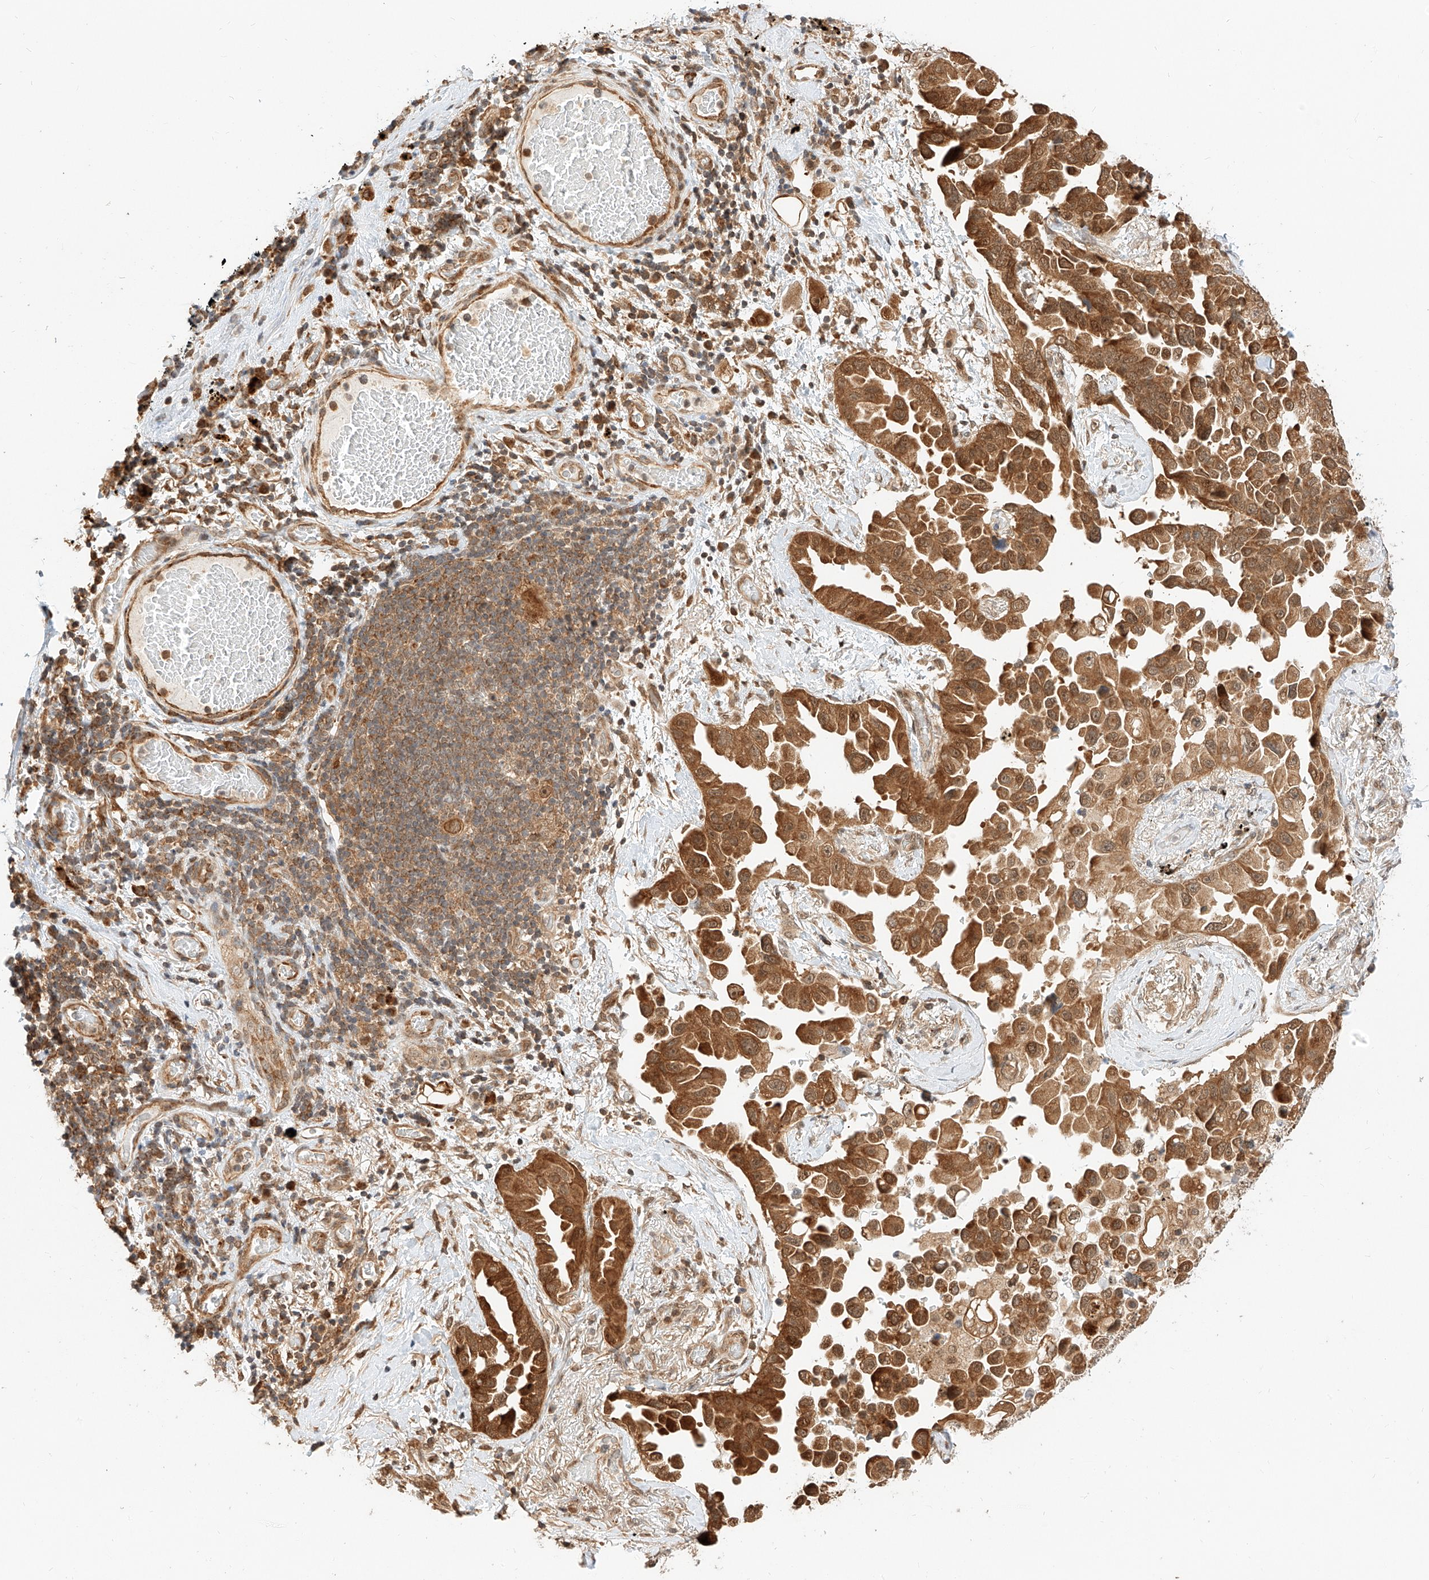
{"staining": {"intensity": "strong", "quantity": ">75%", "location": "cytoplasmic/membranous,nuclear"}, "tissue": "lung cancer", "cell_type": "Tumor cells", "image_type": "cancer", "snomed": [{"axis": "morphology", "description": "Adenocarcinoma, NOS"}, {"axis": "topography", "description": "Lung"}], "caption": "Lung cancer (adenocarcinoma) stained with a protein marker displays strong staining in tumor cells.", "gene": "EIF4H", "patient": {"sex": "female", "age": 67}}